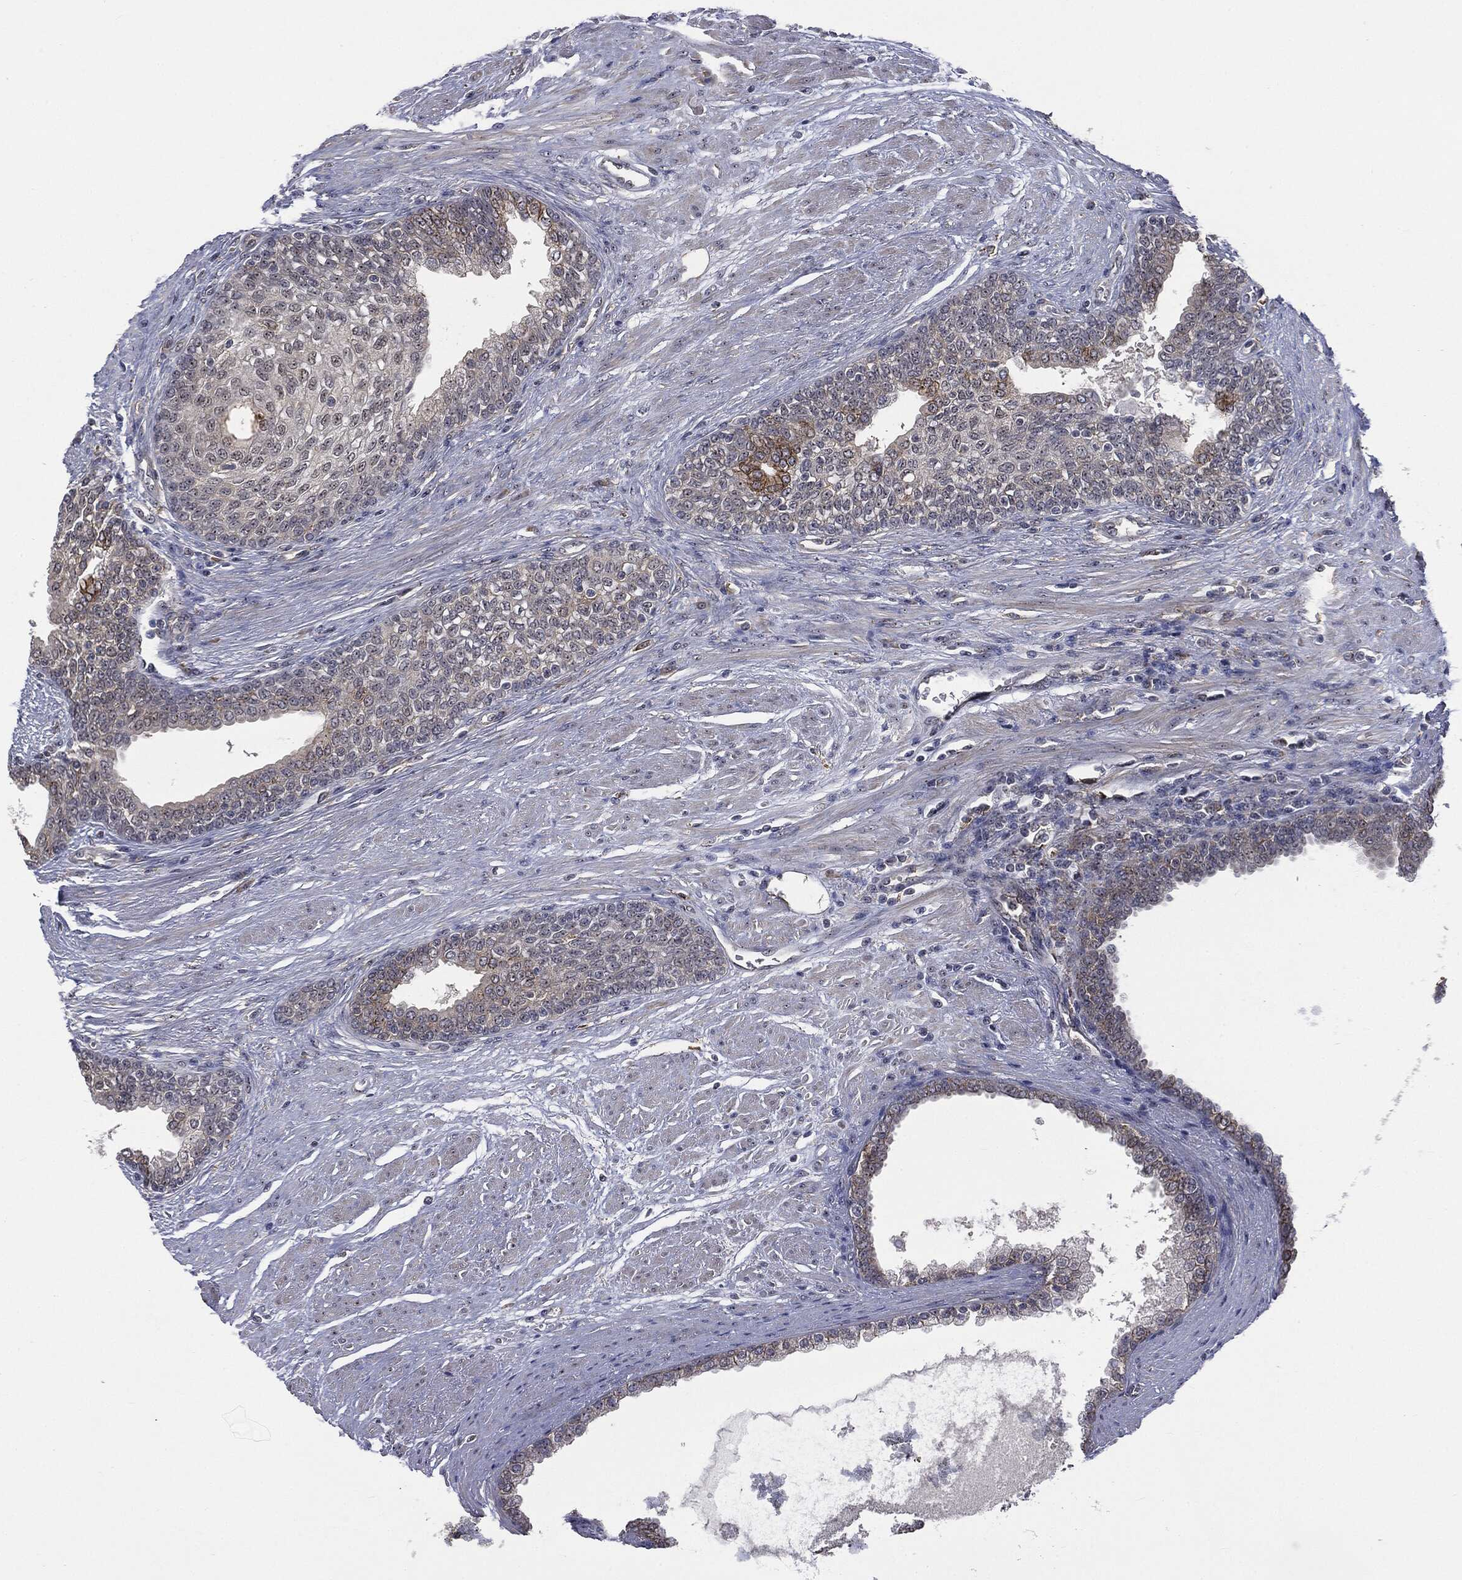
{"staining": {"intensity": "strong", "quantity": "<25%", "location": "cytoplasmic/membranous"}, "tissue": "prostate cancer", "cell_type": "Tumor cells", "image_type": "cancer", "snomed": [{"axis": "morphology", "description": "Adenocarcinoma, NOS"}, {"axis": "topography", "description": "Prostate and seminal vesicle, NOS"}, {"axis": "topography", "description": "Prostate"}], "caption": "Human adenocarcinoma (prostate) stained for a protein (brown) exhibits strong cytoplasmic/membranous positive staining in approximately <25% of tumor cells.", "gene": "TRMT1L", "patient": {"sex": "male", "age": 62}}